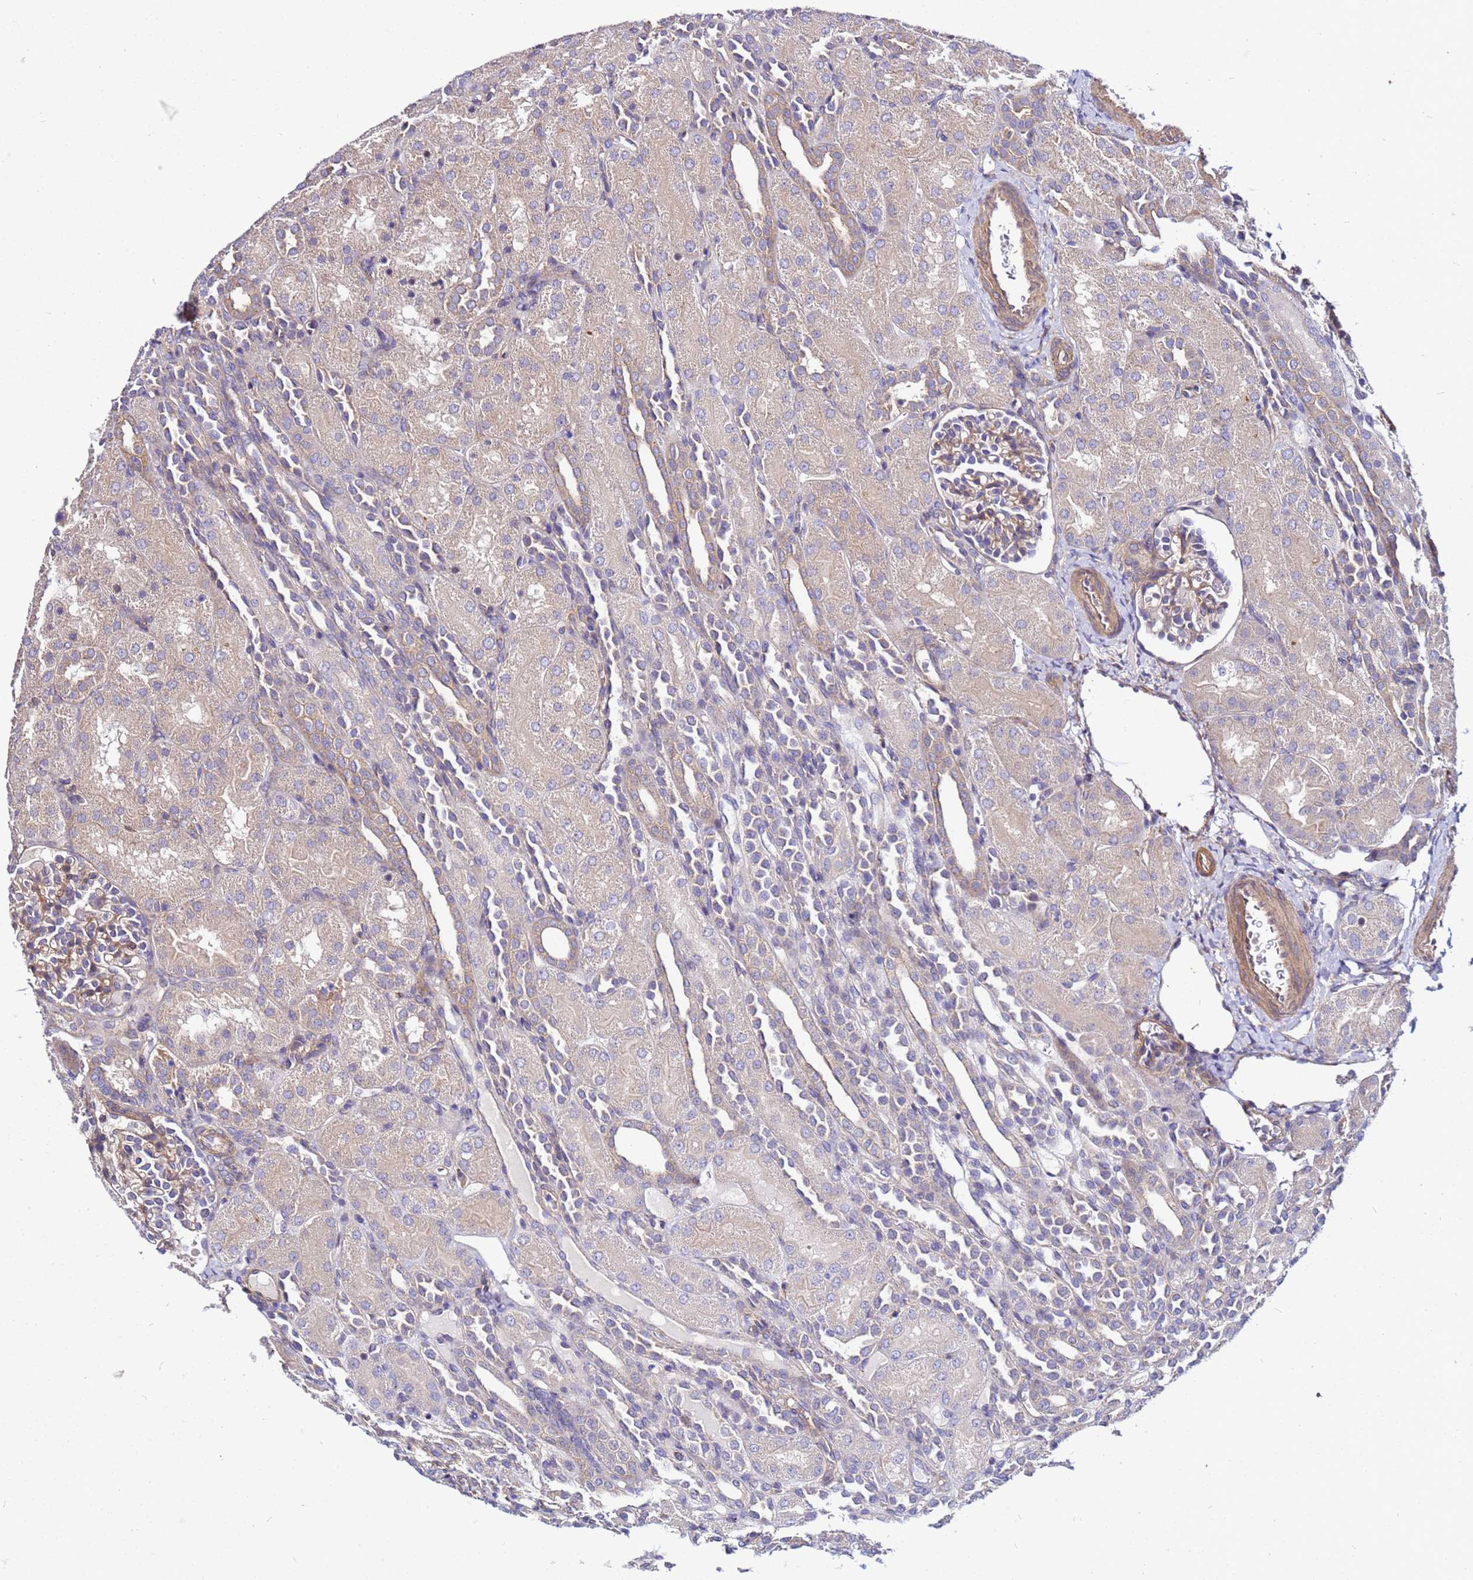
{"staining": {"intensity": "weak", "quantity": "25%-75%", "location": "cytoplasmic/membranous"}, "tissue": "kidney", "cell_type": "Cells in glomeruli", "image_type": "normal", "snomed": [{"axis": "morphology", "description": "Normal tissue, NOS"}, {"axis": "topography", "description": "Kidney"}], "caption": "Weak cytoplasmic/membranous protein staining is identified in about 25%-75% of cells in glomeruli in kidney. The staining was performed using DAB to visualize the protein expression in brown, while the nuclei were stained in blue with hematoxylin (Magnification: 20x).", "gene": "STK38L", "patient": {"sex": "male", "age": 1}}